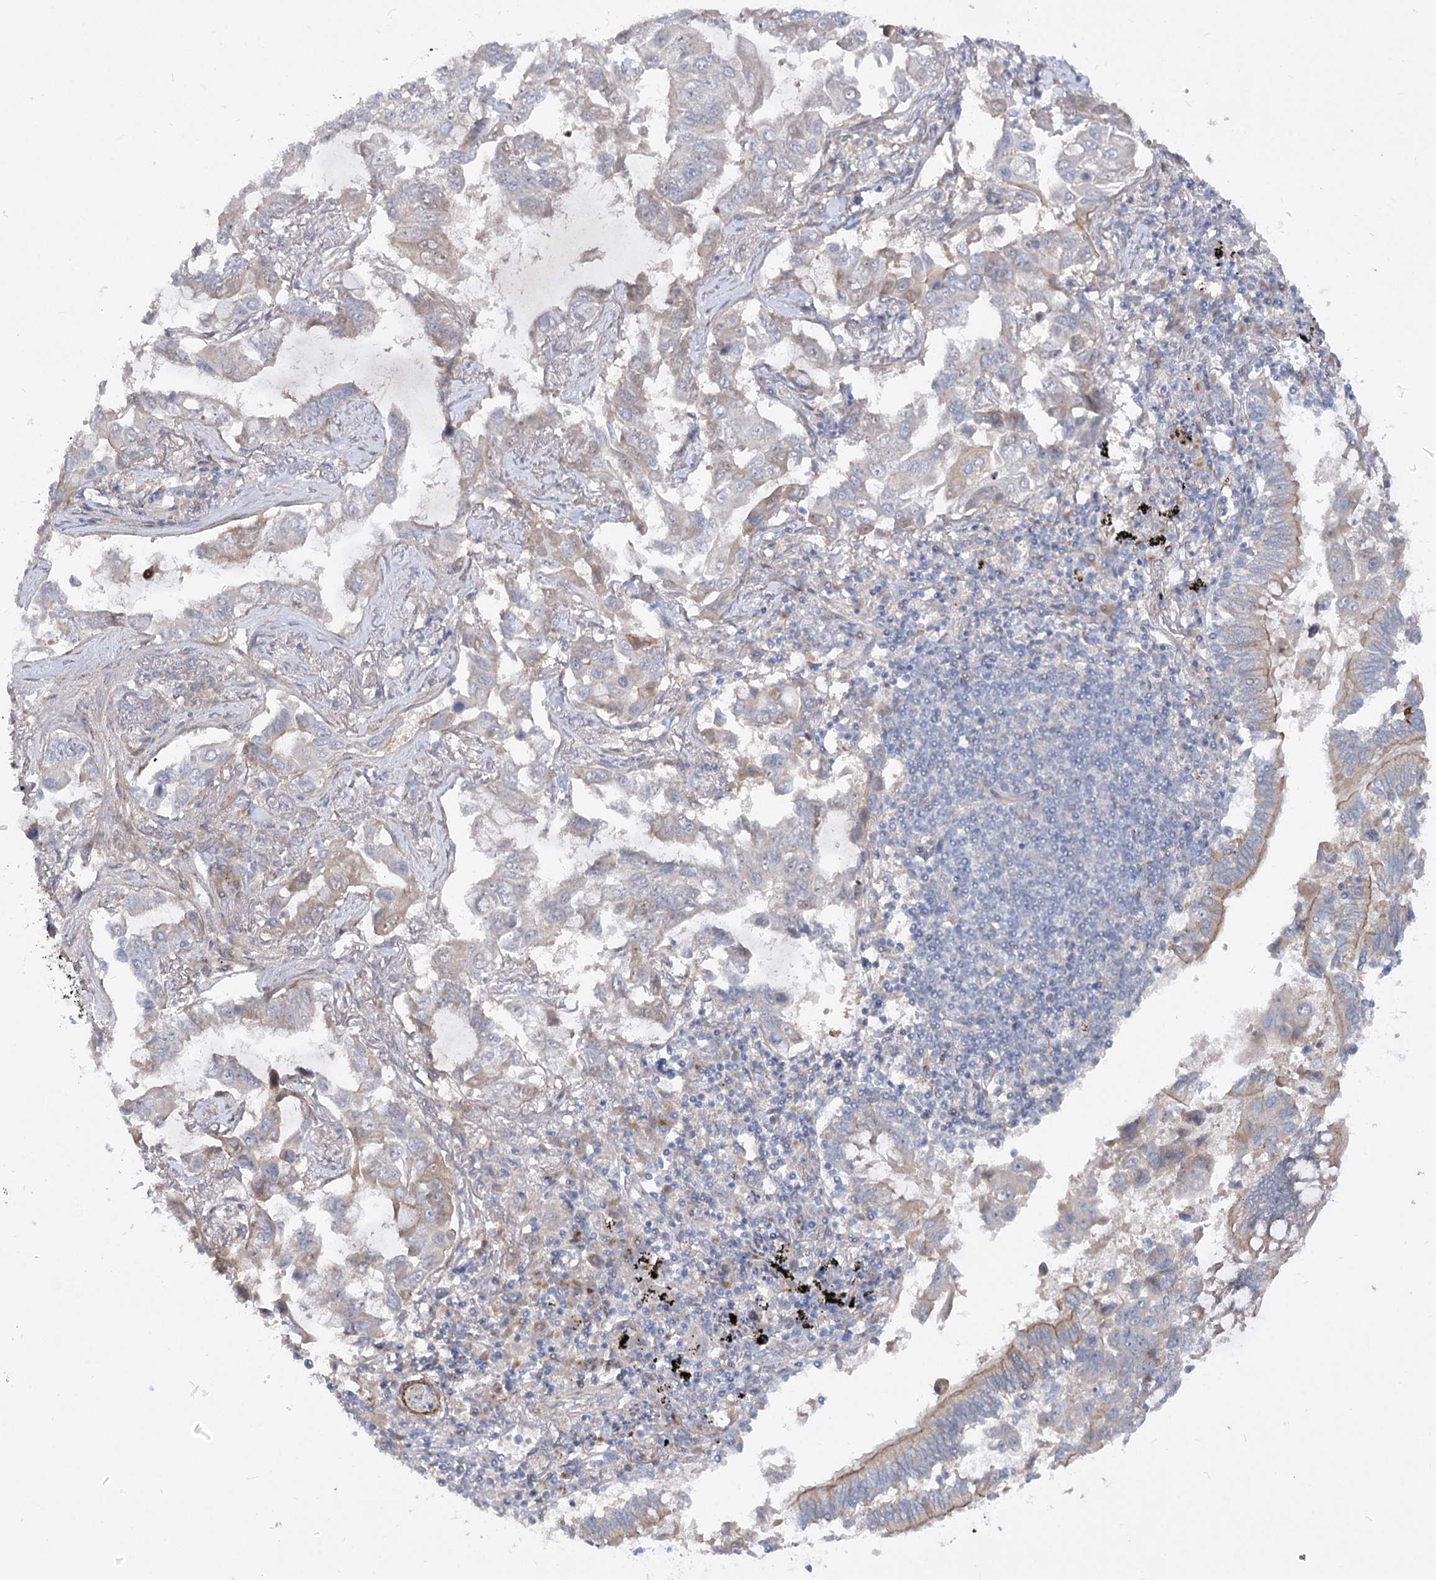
{"staining": {"intensity": "weak", "quantity": "<25%", "location": "cytoplasmic/membranous"}, "tissue": "lung cancer", "cell_type": "Tumor cells", "image_type": "cancer", "snomed": [{"axis": "morphology", "description": "Adenocarcinoma, NOS"}, {"axis": "topography", "description": "Lung"}], "caption": "Adenocarcinoma (lung) stained for a protein using IHC shows no positivity tumor cells.", "gene": "FGF19", "patient": {"sex": "male", "age": 64}}